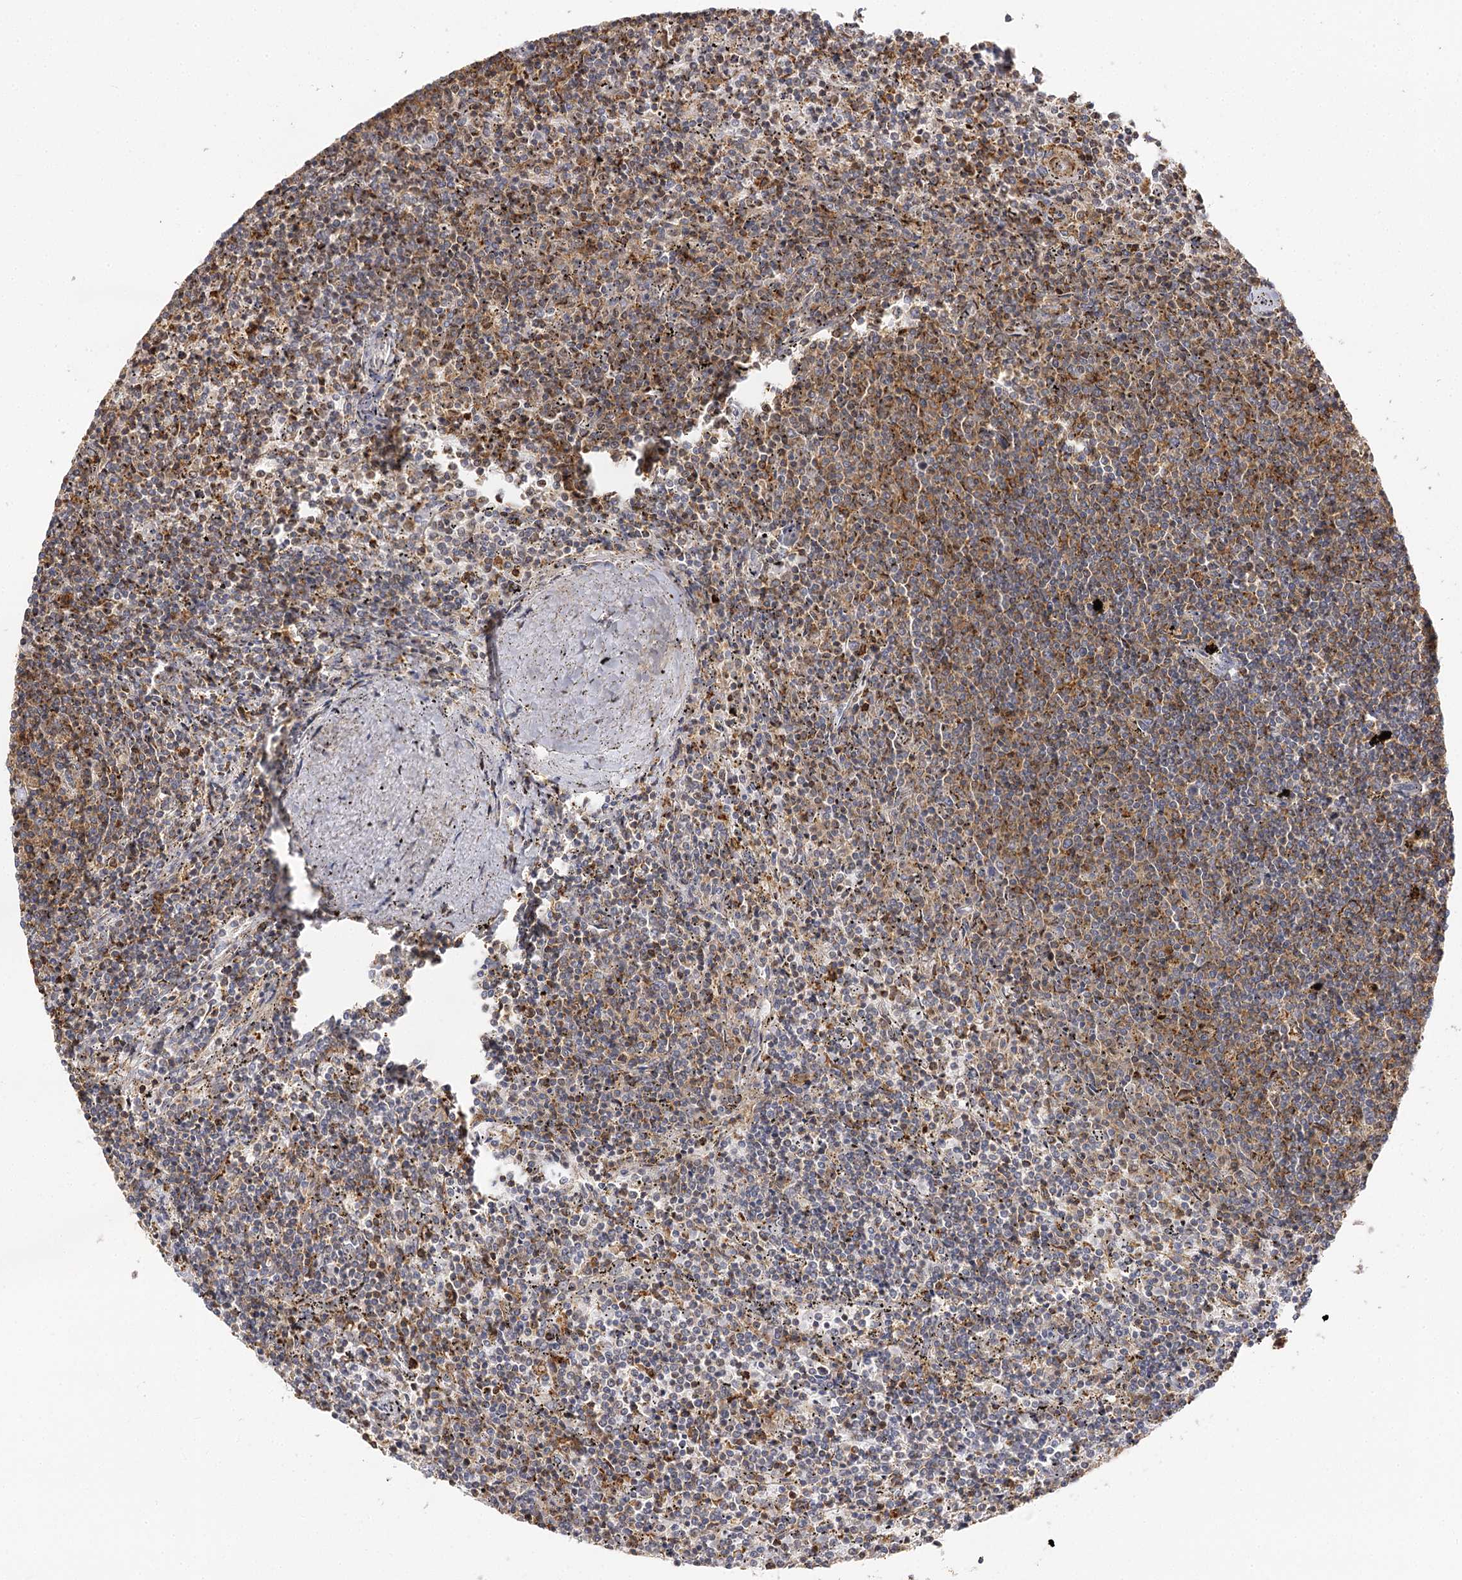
{"staining": {"intensity": "weak", "quantity": "<25%", "location": "cytoplasmic/membranous"}, "tissue": "lymphoma", "cell_type": "Tumor cells", "image_type": "cancer", "snomed": [{"axis": "morphology", "description": "Malignant lymphoma, non-Hodgkin's type, Low grade"}, {"axis": "topography", "description": "Spleen"}], "caption": "An image of lymphoma stained for a protein reveals no brown staining in tumor cells.", "gene": "SEC24B", "patient": {"sex": "female", "age": 50}}